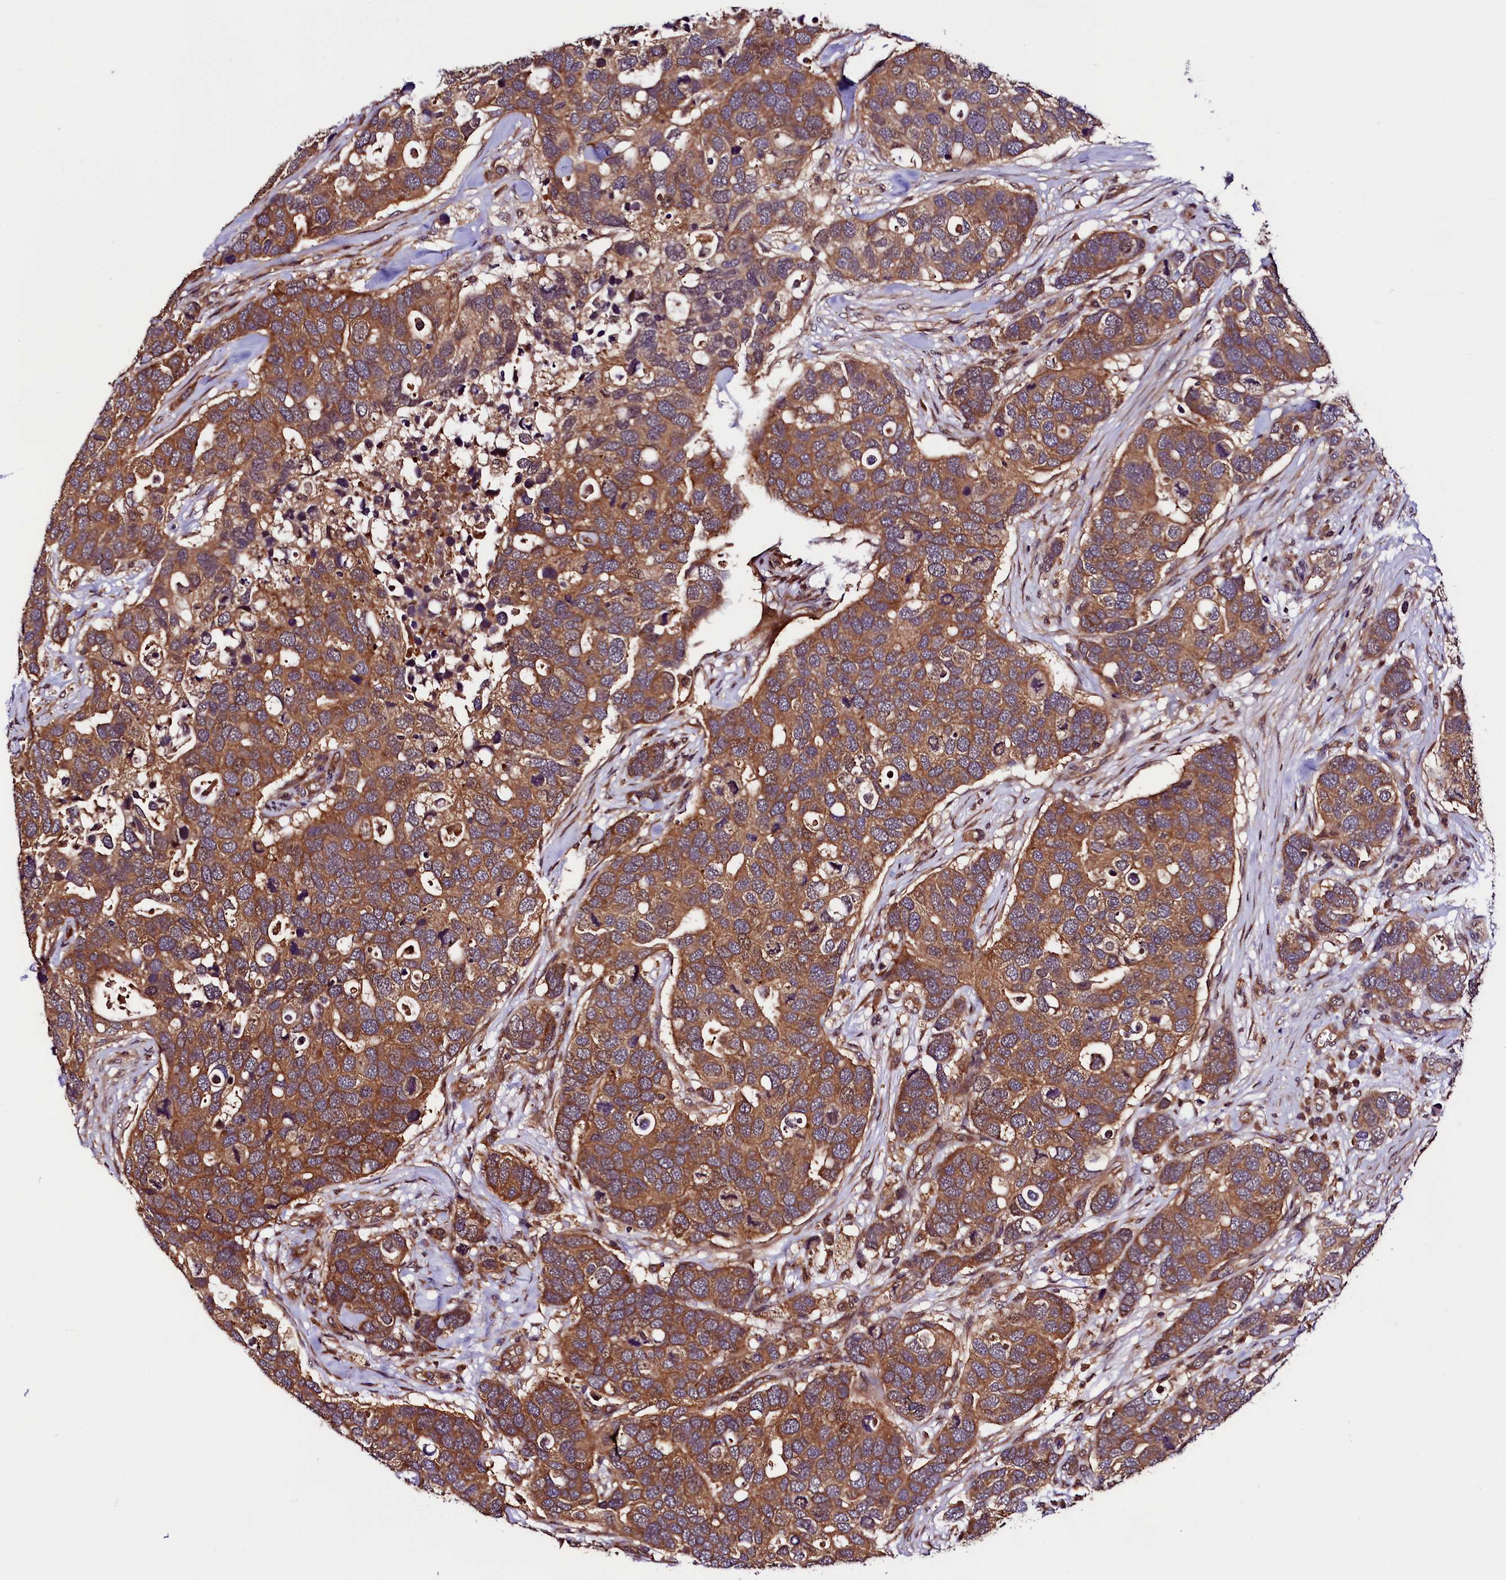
{"staining": {"intensity": "moderate", "quantity": ">75%", "location": "cytoplasmic/membranous"}, "tissue": "breast cancer", "cell_type": "Tumor cells", "image_type": "cancer", "snomed": [{"axis": "morphology", "description": "Duct carcinoma"}, {"axis": "topography", "description": "Breast"}], "caption": "An image of human infiltrating ductal carcinoma (breast) stained for a protein displays moderate cytoplasmic/membranous brown staining in tumor cells.", "gene": "VPS35", "patient": {"sex": "female", "age": 83}}